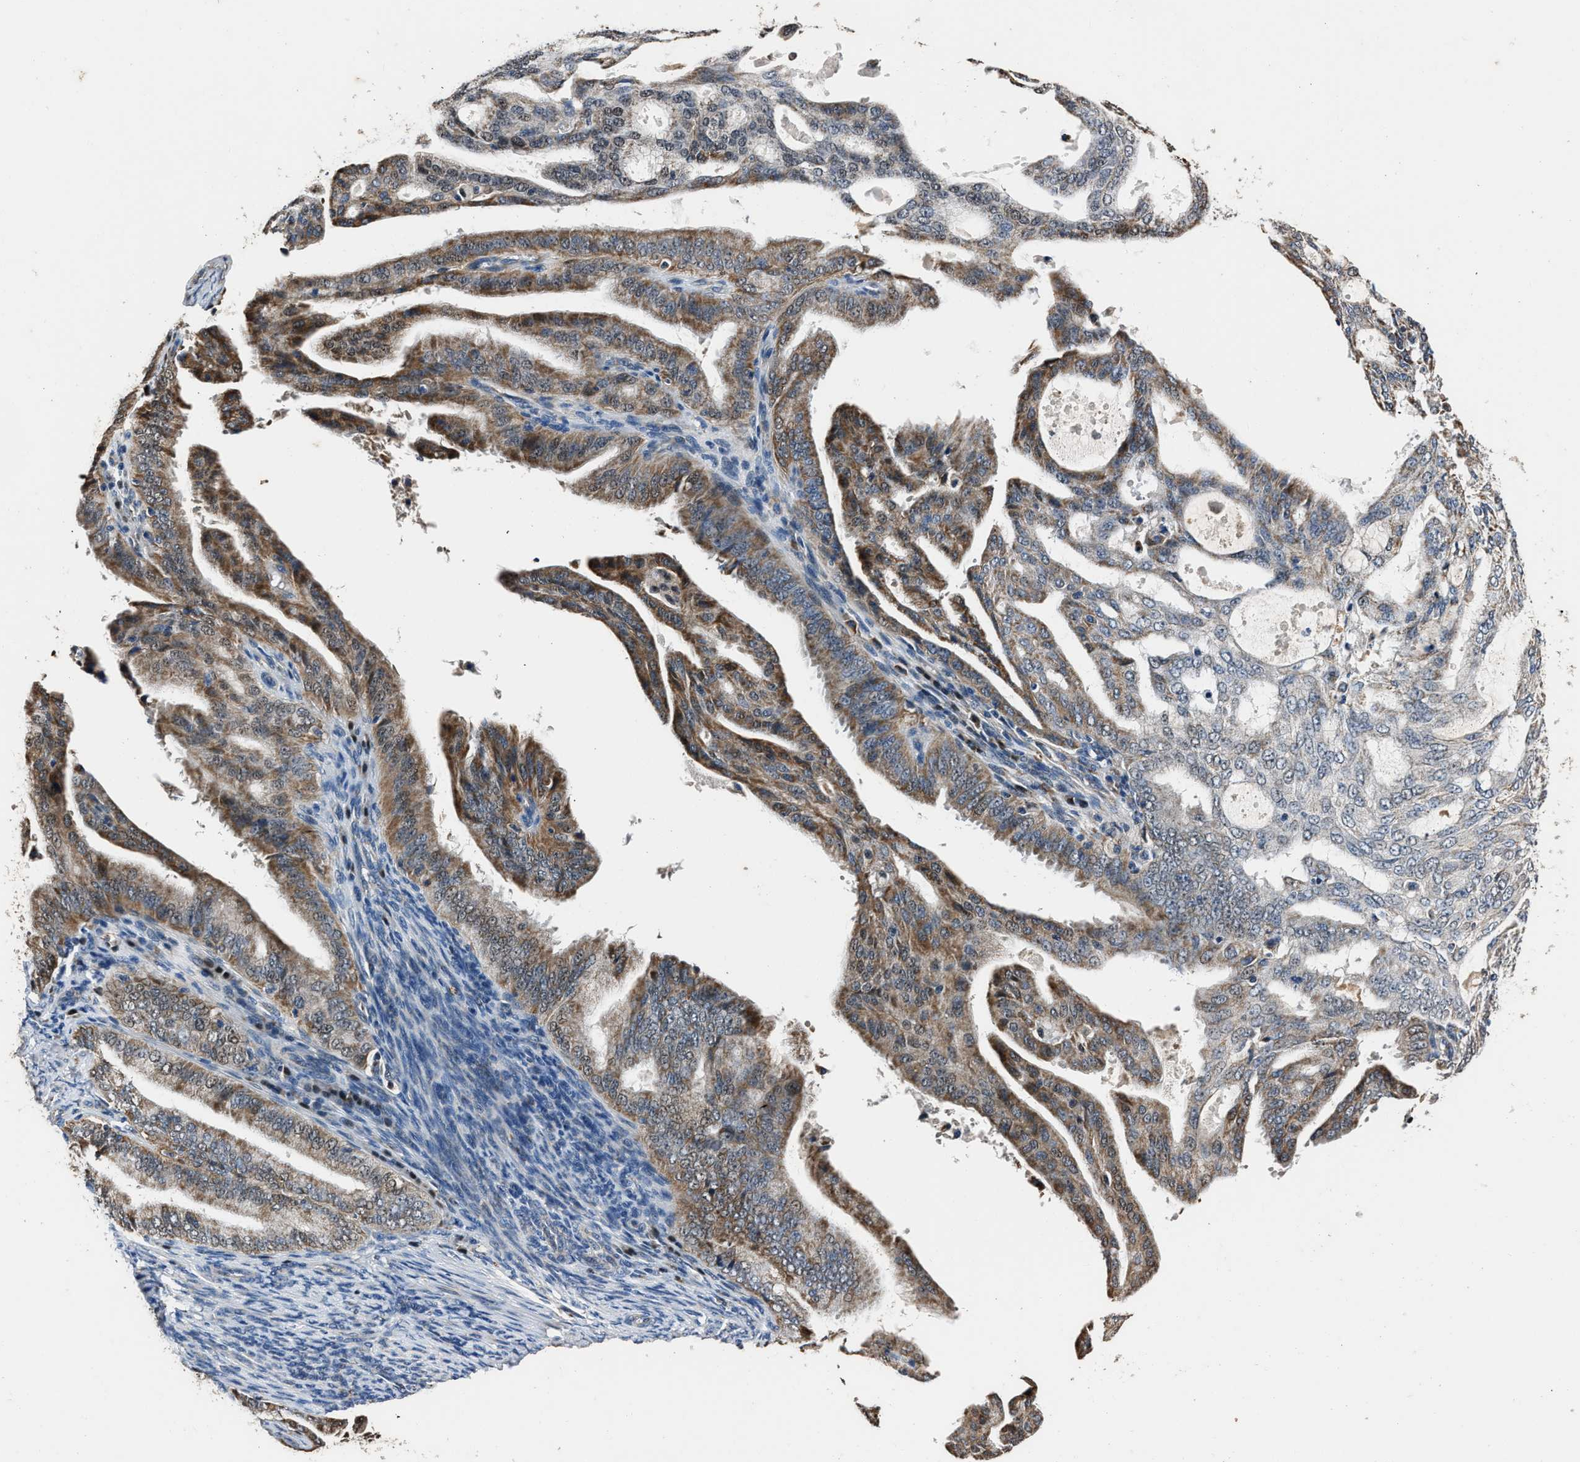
{"staining": {"intensity": "moderate", "quantity": "25%-75%", "location": "cytoplasmic/membranous"}, "tissue": "endometrial cancer", "cell_type": "Tumor cells", "image_type": "cancer", "snomed": [{"axis": "morphology", "description": "Adenocarcinoma, NOS"}, {"axis": "topography", "description": "Endometrium"}], "caption": "A photomicrograph of human adenocarcinoma (endometrial) stained for a protein shows moderate cytoplasmic/membranous brown staining in tumor cells.", "gene": "NSUN5", "patient": {"sex": "female", "age": 58}}